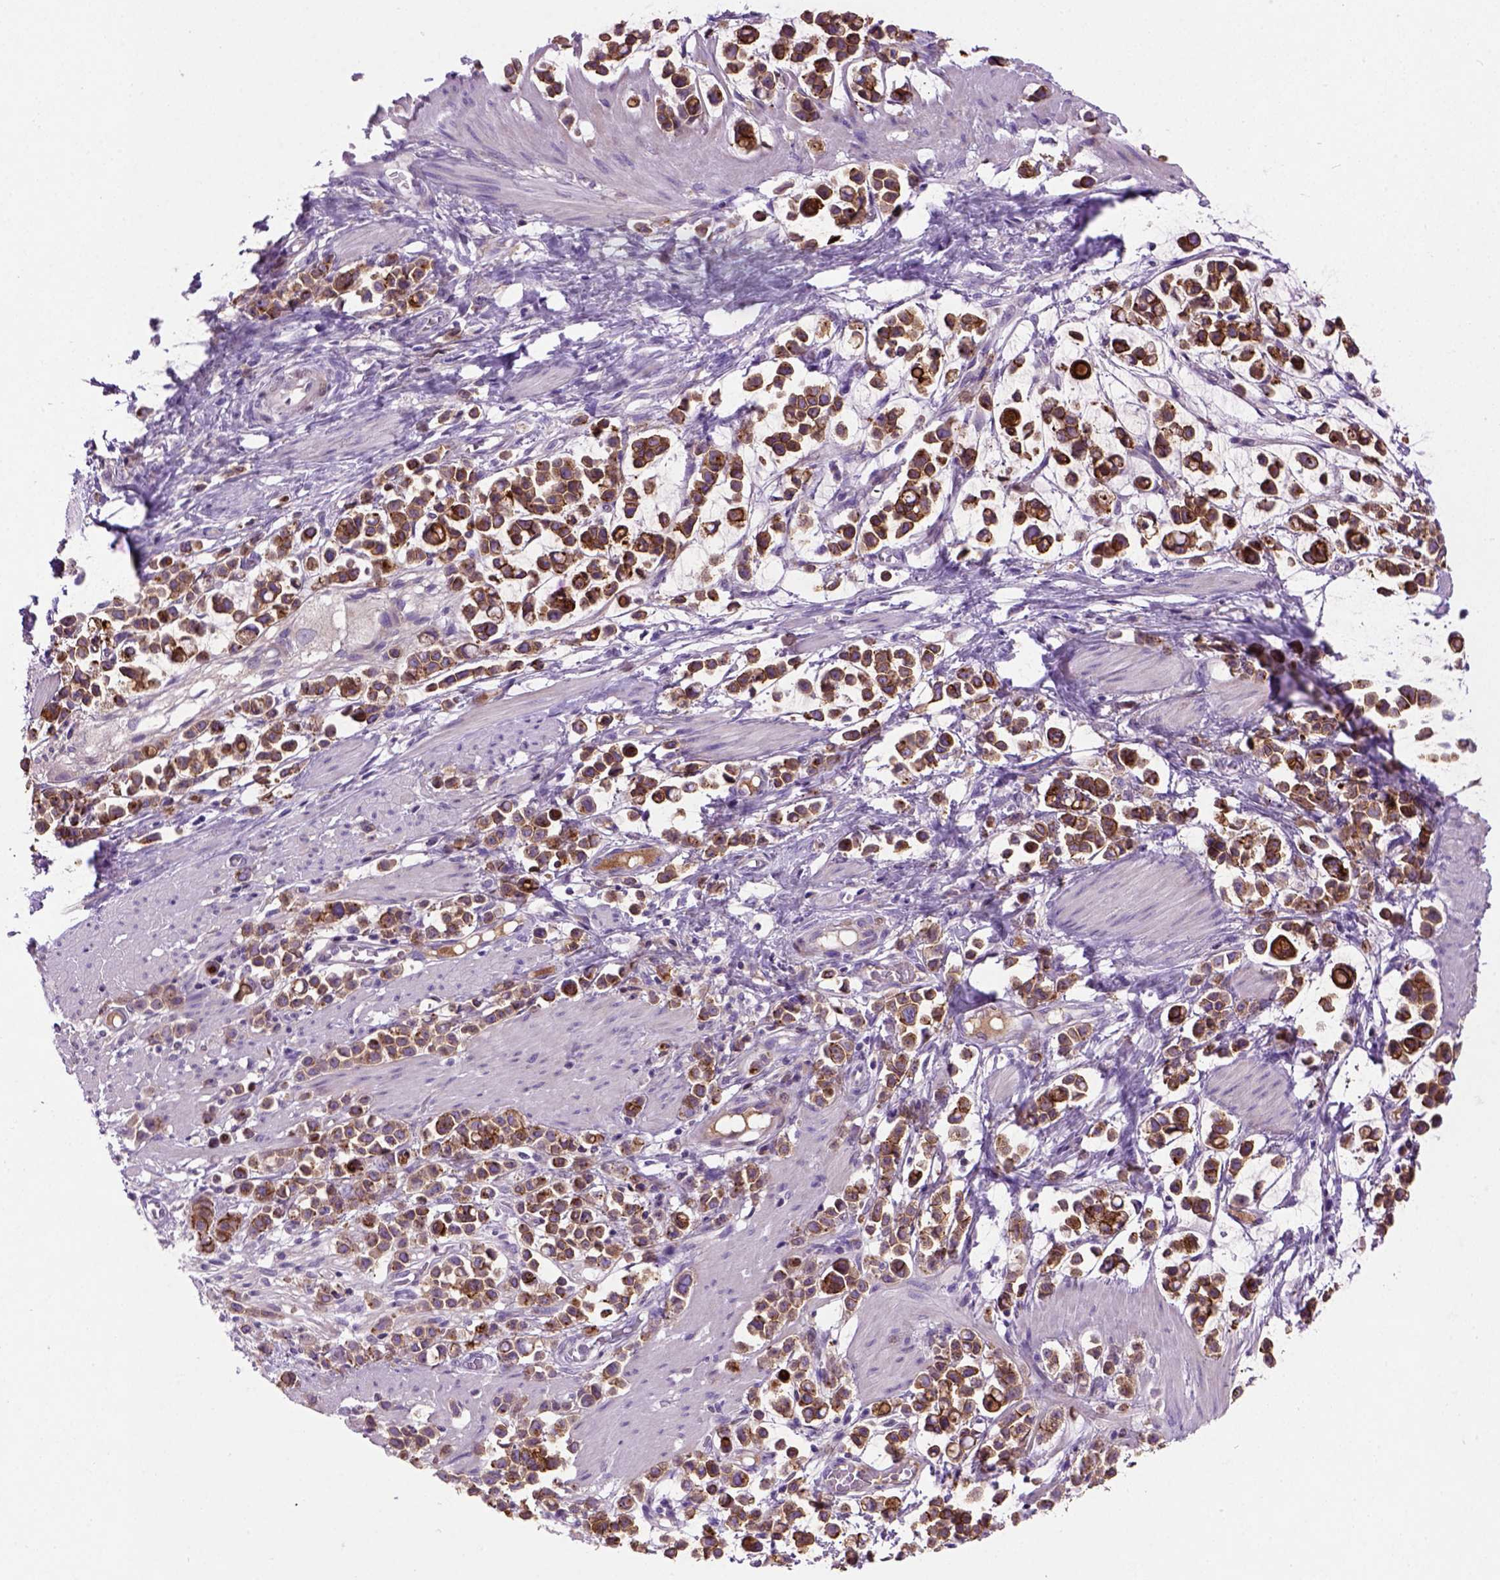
{"staining": {"intensity": "strong", "quantity": ">75%", "location": "cytoplasmic/membranous"}, "tissue": "stomach cancer", "cell_type": "Tumor cells", "image_type": "cancer", "snomed": [{"axis": "morphology", "description": "Adenocarcinoma, NOS"}, {"axis": "topography", "description": "Stomach"}], "caption": "High-power microscopy captured an immunohistochemistry (IHC) photomicrograph of stomach cancer (adenocarcinoma), revealing strong cytoplasmic/membranous staining in about >75% of tumor cells.", "gene": "CDH1", "patient": {"sex": "male", "age": 82}}